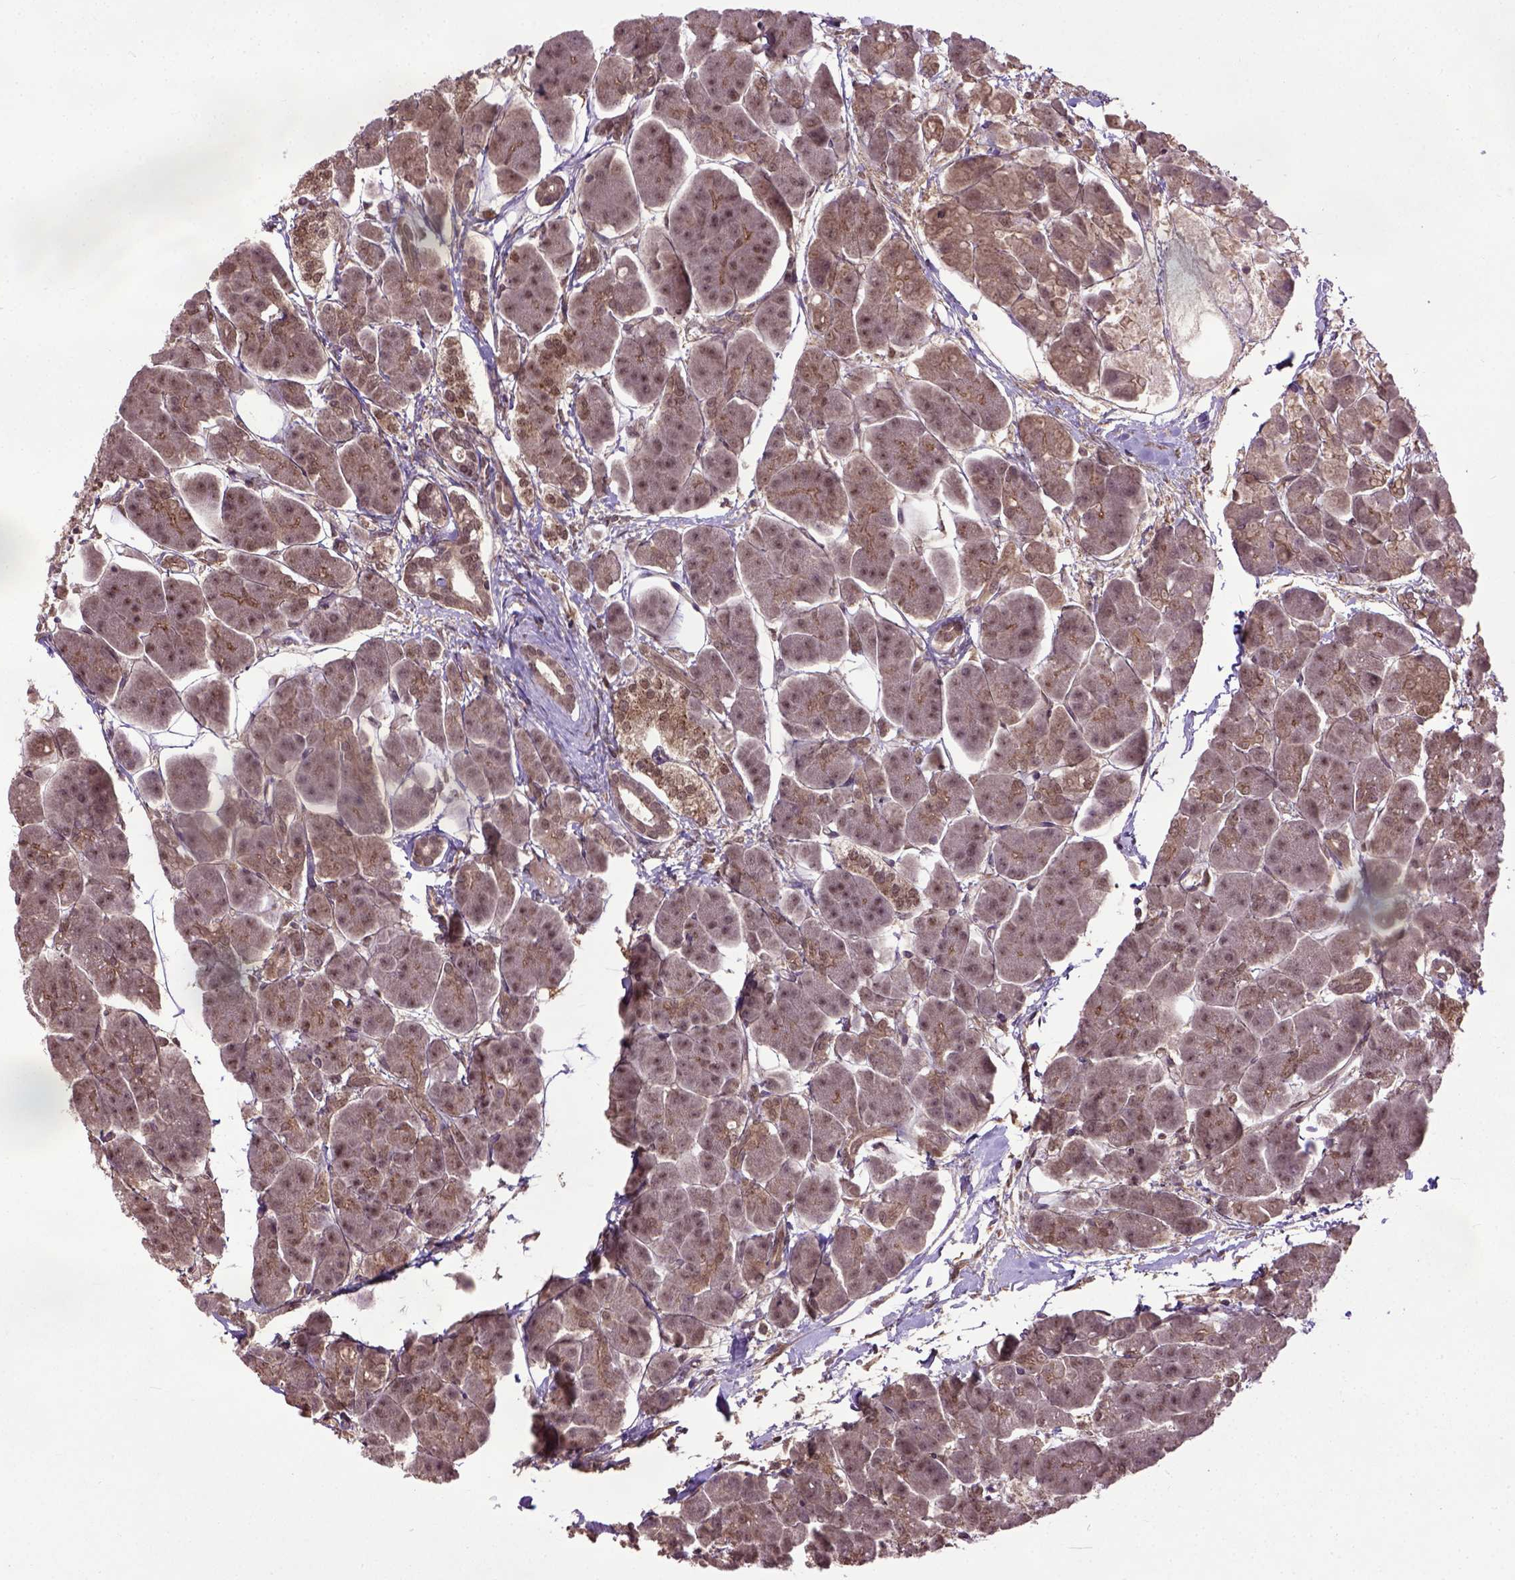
{"staining": {"intensity": "moderate", "quantity": ">75%", "location": "cytoplasmic/membranous"}, "tissue": "pancreas", "cell_type": "Exocrine glandular cells", "image_type": "normal", "snomed": [{"axis": "morphology", "description": "Normal tissue, NOS"}, {"axis": "topography", "description": "Adipose tissue"}, {"axis": "topography", "description": "Pancreas"}, {"axis": "topography", "description": "Peripheral nerve tissue"}], "caption": "Protein expression by immunohistochemistry shows moderate cytoplasmic/membranous expression in about >75% of exocrine glandular cells in benign pancreas.", "gene": "UBA3", "patient": {"sex": "female", "age": 58}}